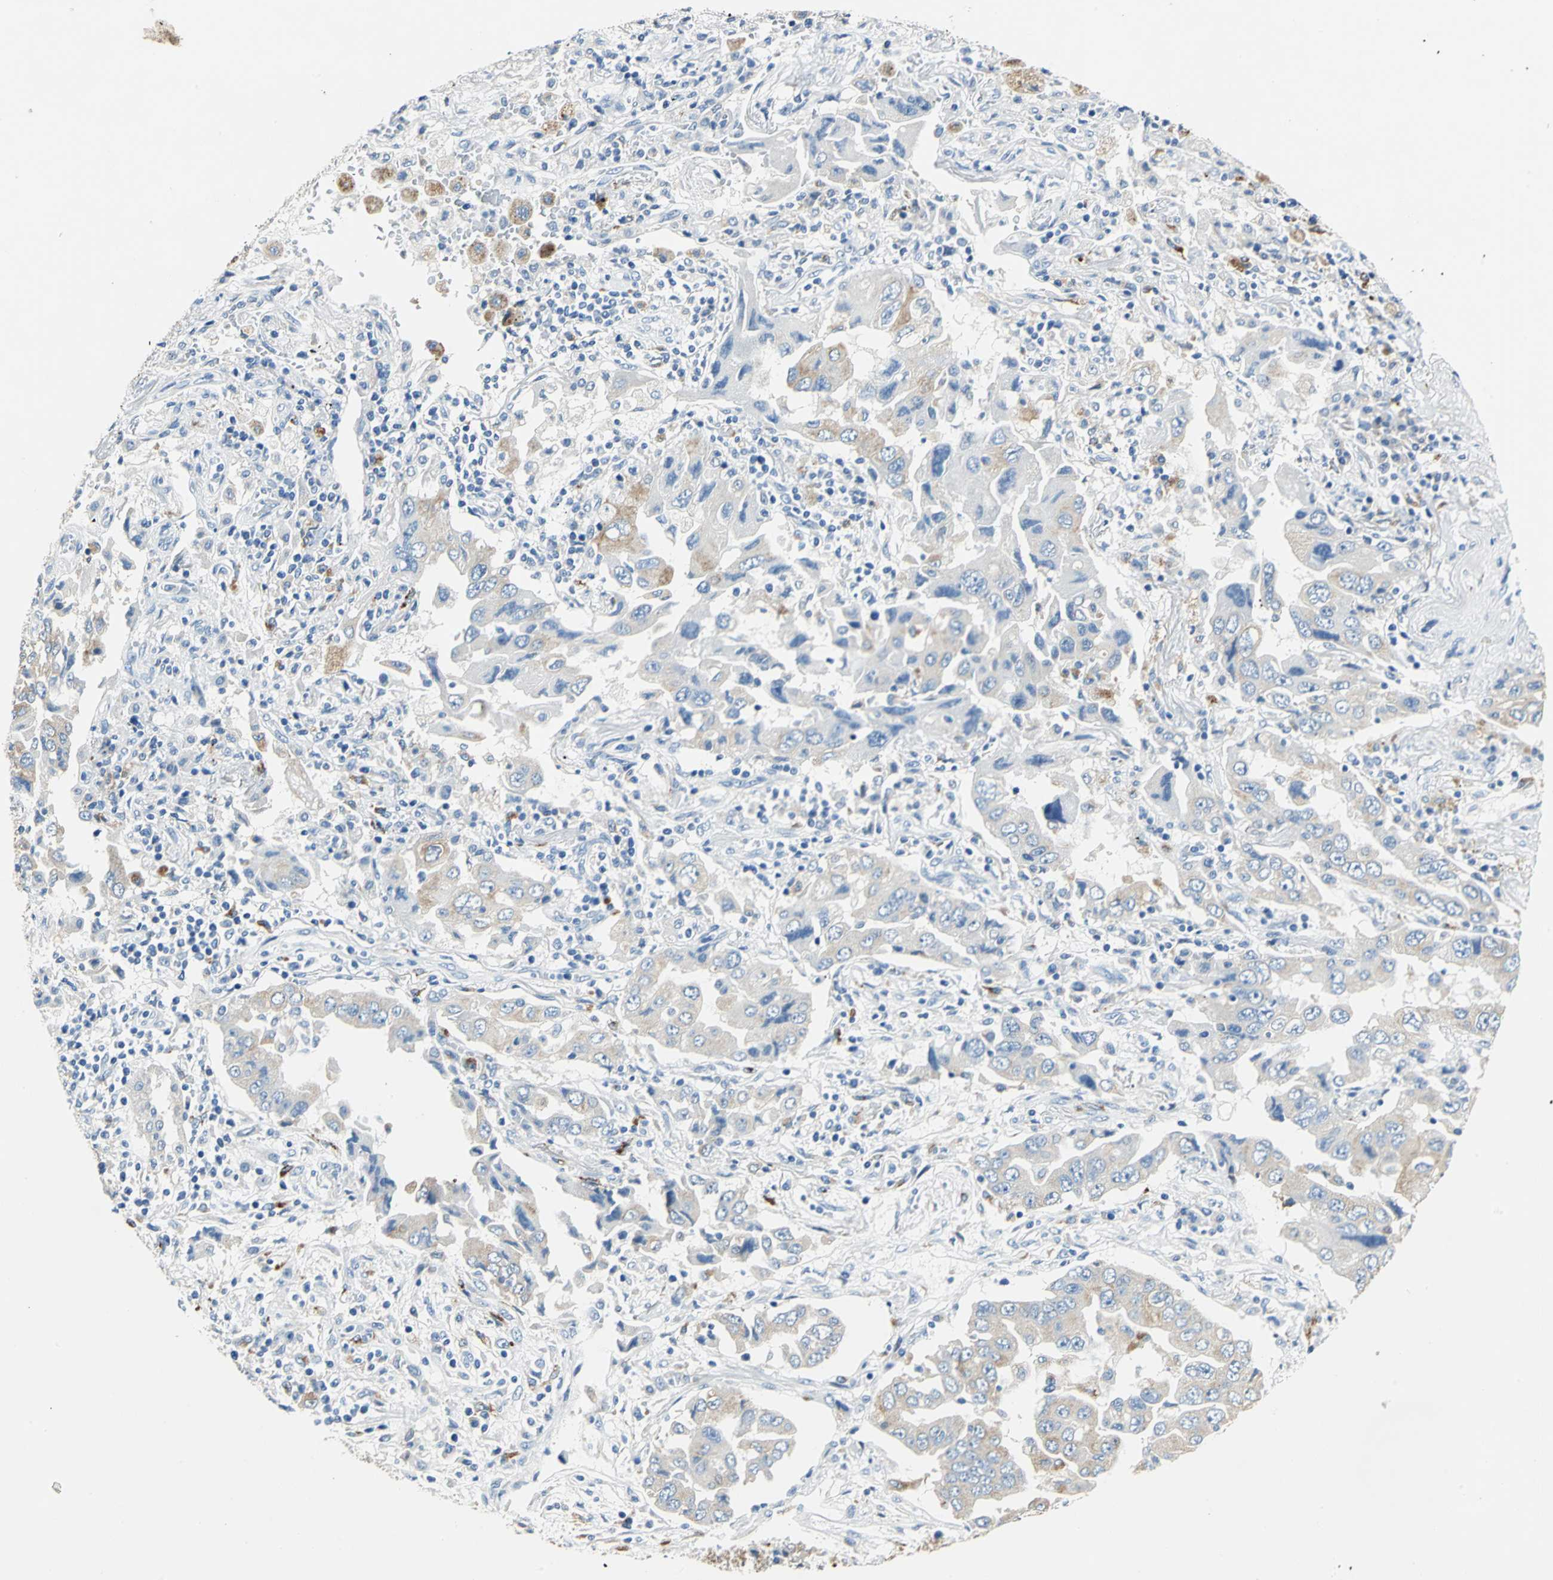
{"staining": {"intensity": "weak", "quantity": "25%-75%", "location": "cytoplasmic/membranous"}, "tissue": "lung cancer", "cell_type": "Tumor cells", "image_type": "cancer", "snomed": [{"axis": "morphology", "description": "Adenocarcinoma, NOS"}, {"axis": "topography", "description": "Lung"}], "caption": "A high-resolution histopathology image shows immunohistochemistry (IHC) staining of lung cancer, which shows weak cytoplasmic/membranous expression in approximately 25%-75% of tumor cells.", "gene": "RASD2", "patient": {"sex": "female", "age": 65}}